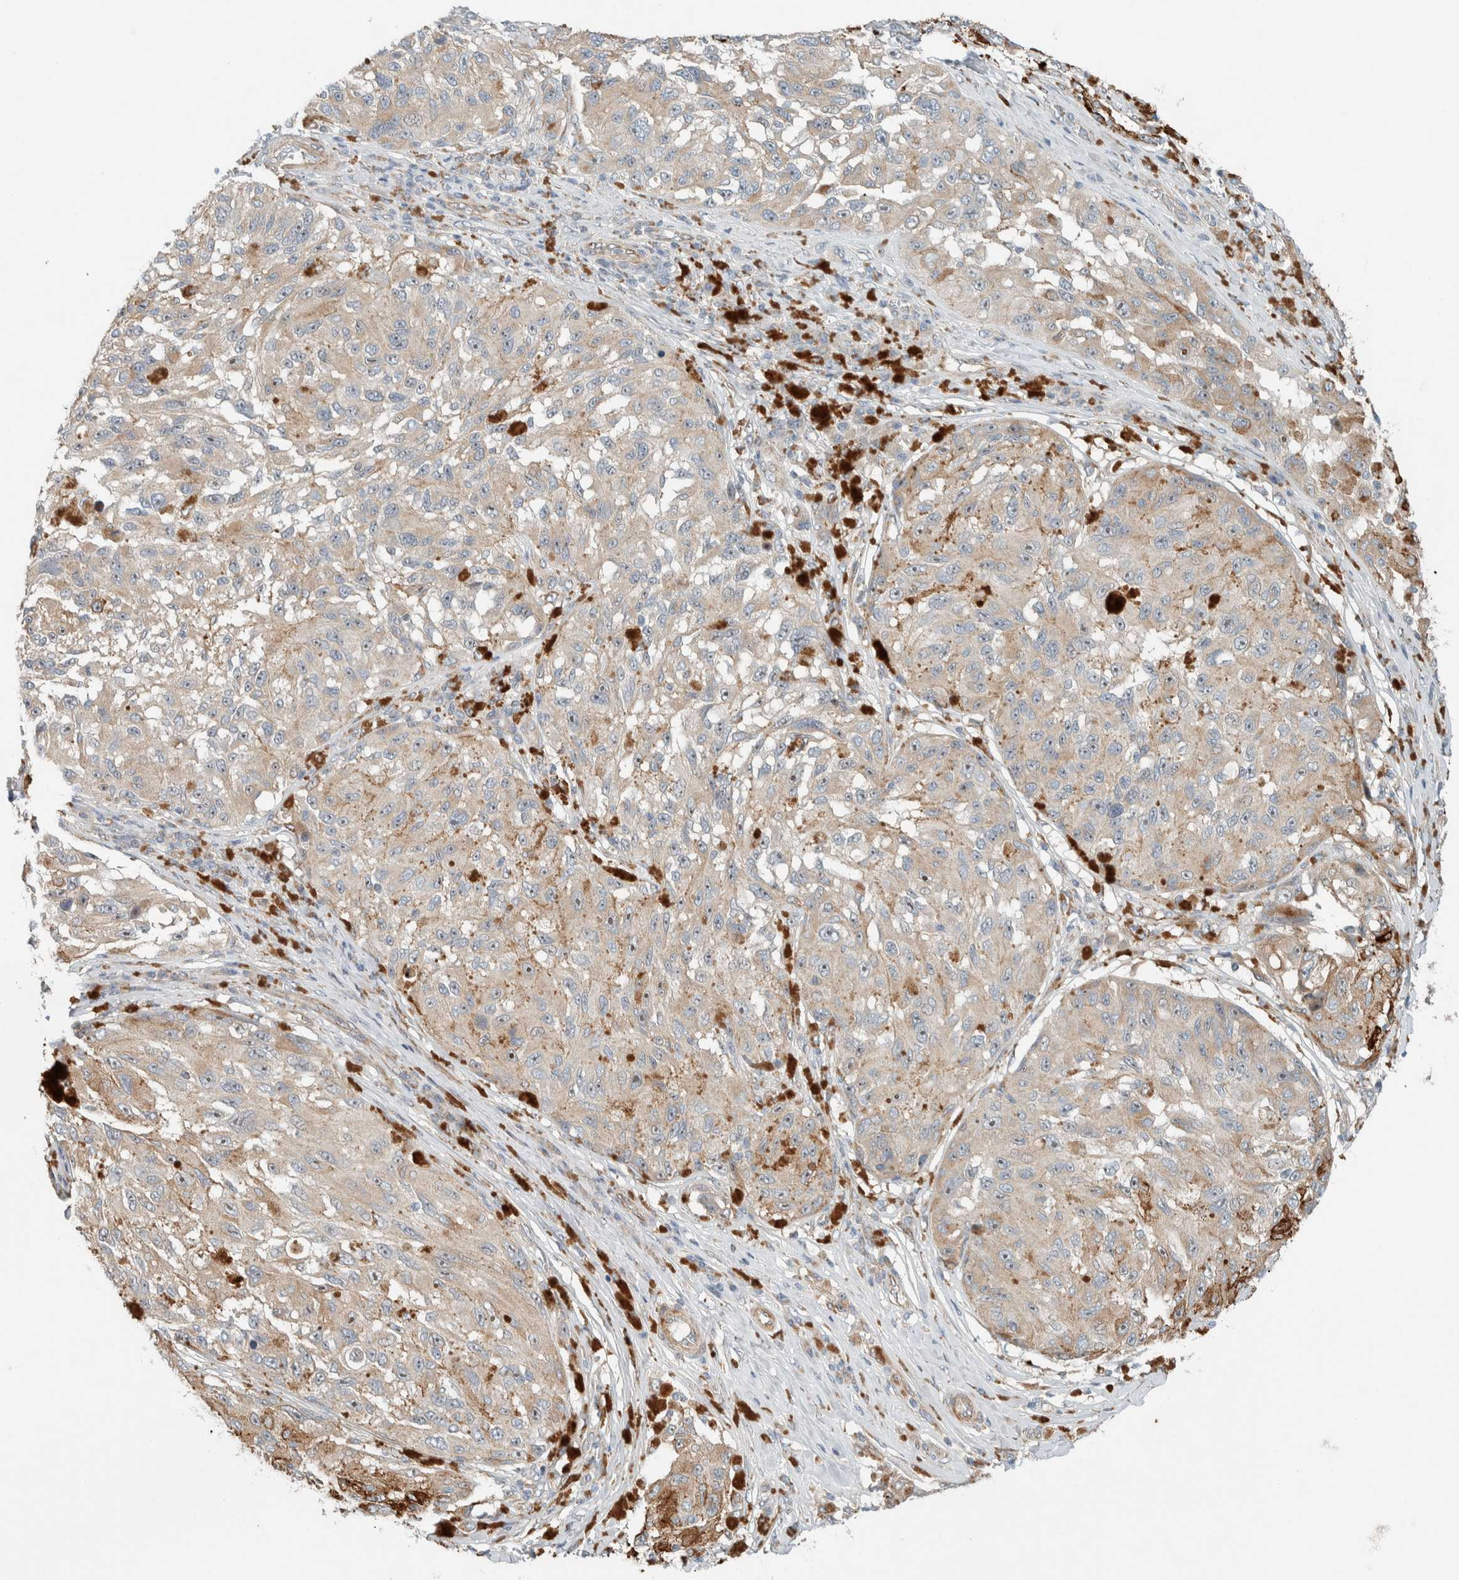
{"staining": {"intensity": "weak", "quantity": ">75%", "location": "cytoplasmic/membranous"}, "tissue": "melanoma", "cell_type": "Tumor cells", "image_type": "cancer", "snomed": [{"axis": "morphology", "description": "Malignant melanoma, NOS"}, {"axis": "topography", "description": "Skin"}], "caption": "Malignant melanoma stained with IHC displays weak cytoplasmic/membranous positivity in approximately >75% of tumor cells.", "gene": "SLFN12L", "patient": {"sex": "female", "age": 73}}